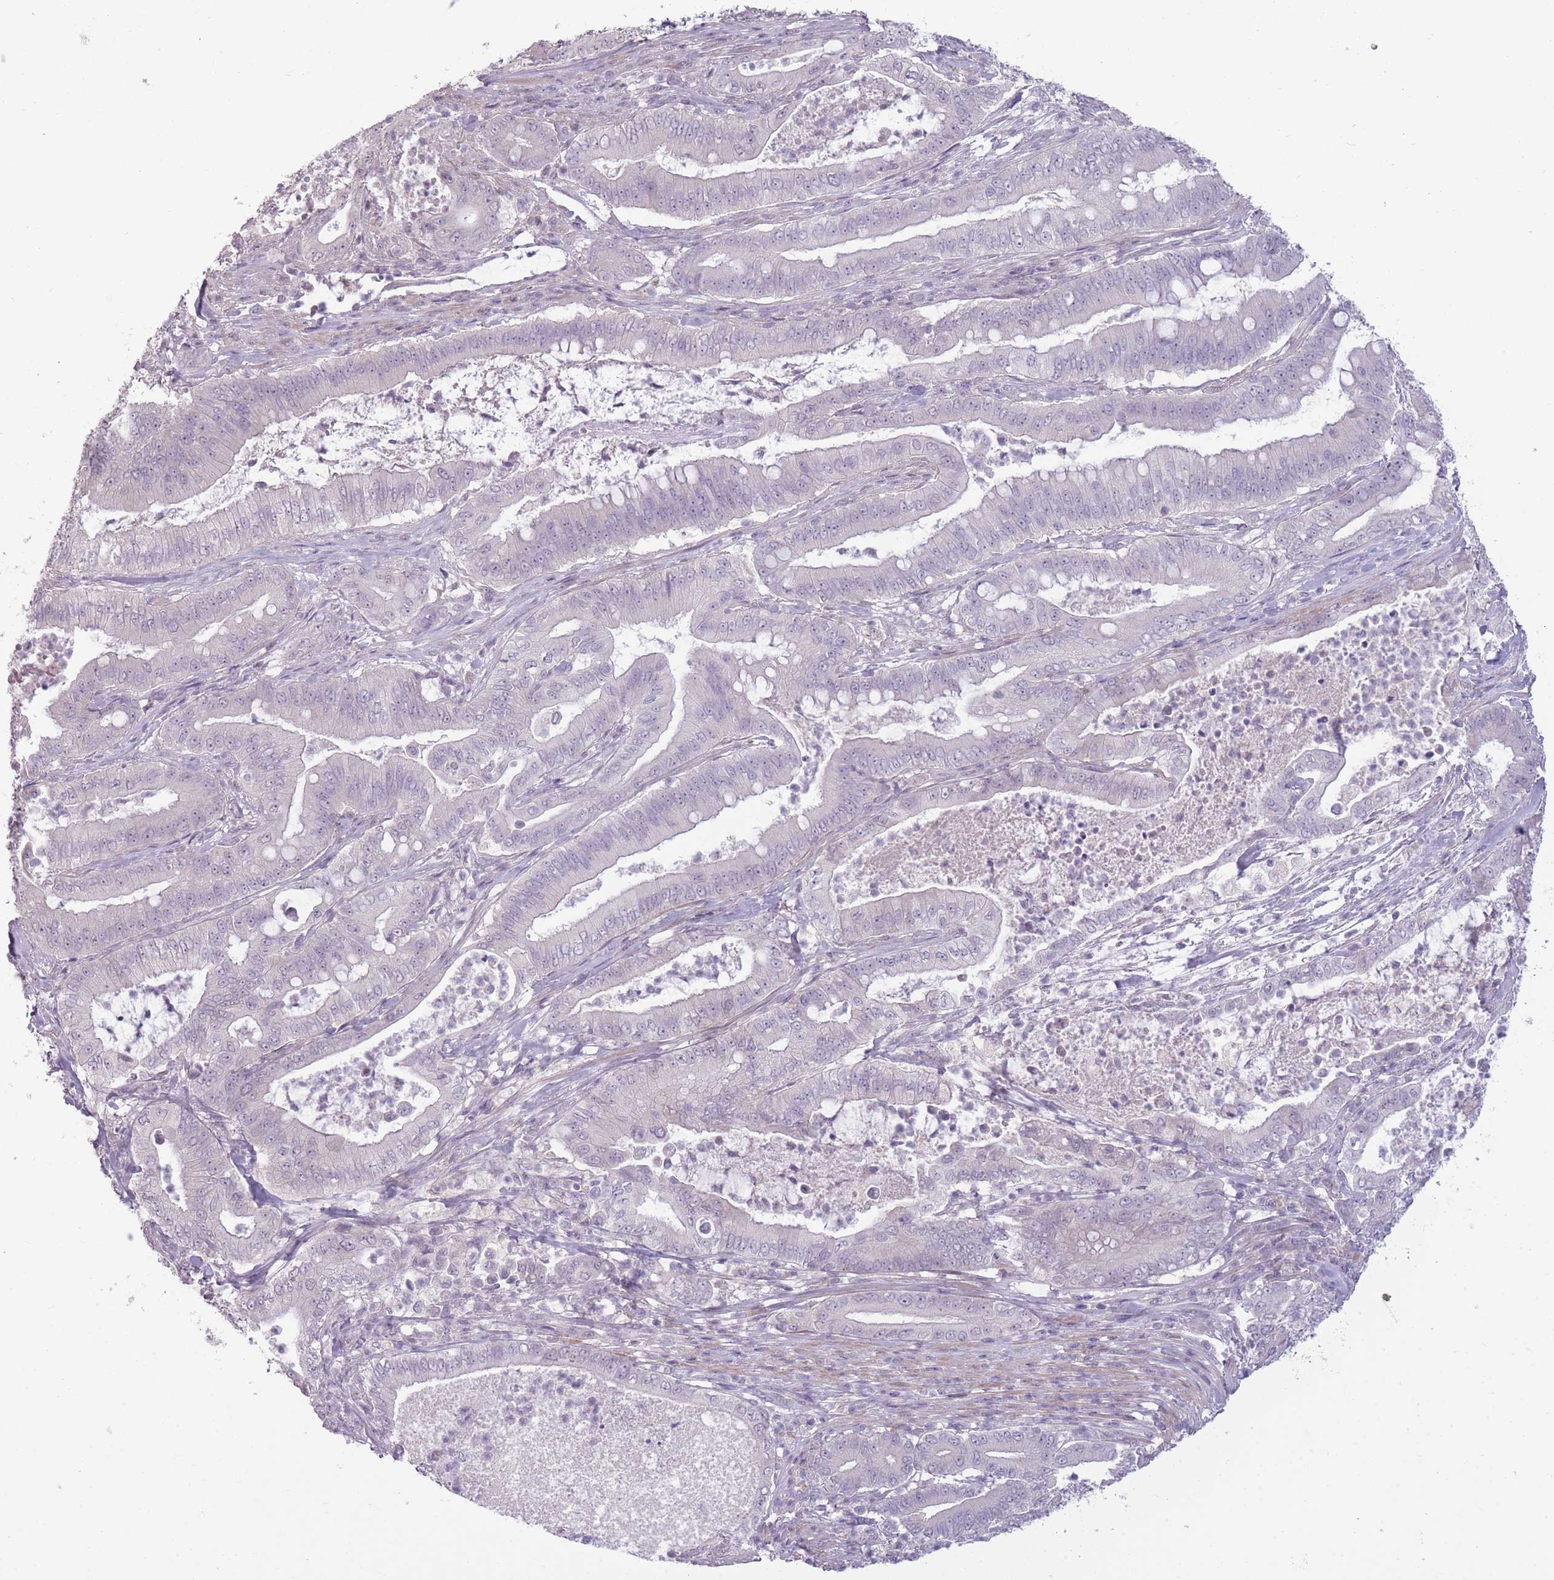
{"staining": {"intensity": "negative", "quantity": "none", "location": "none"}, "tissue": "pancreatic cancer", "cell_type": "Tumor cells", "image_type": "cancer", "snomed": [{"axis": "morphology", "description": "Adenocarcinoma, NOS"}, {"axis": "topography", "description": "Pancreas"}], "caption": "DAB immunohistochemical staining of pancreatic cancer (adenocarcinoma) demonstrates no significant staining in tumor cells.", "gene": "ZBTB24", "patient": {"sex": "male", "age": 71}}